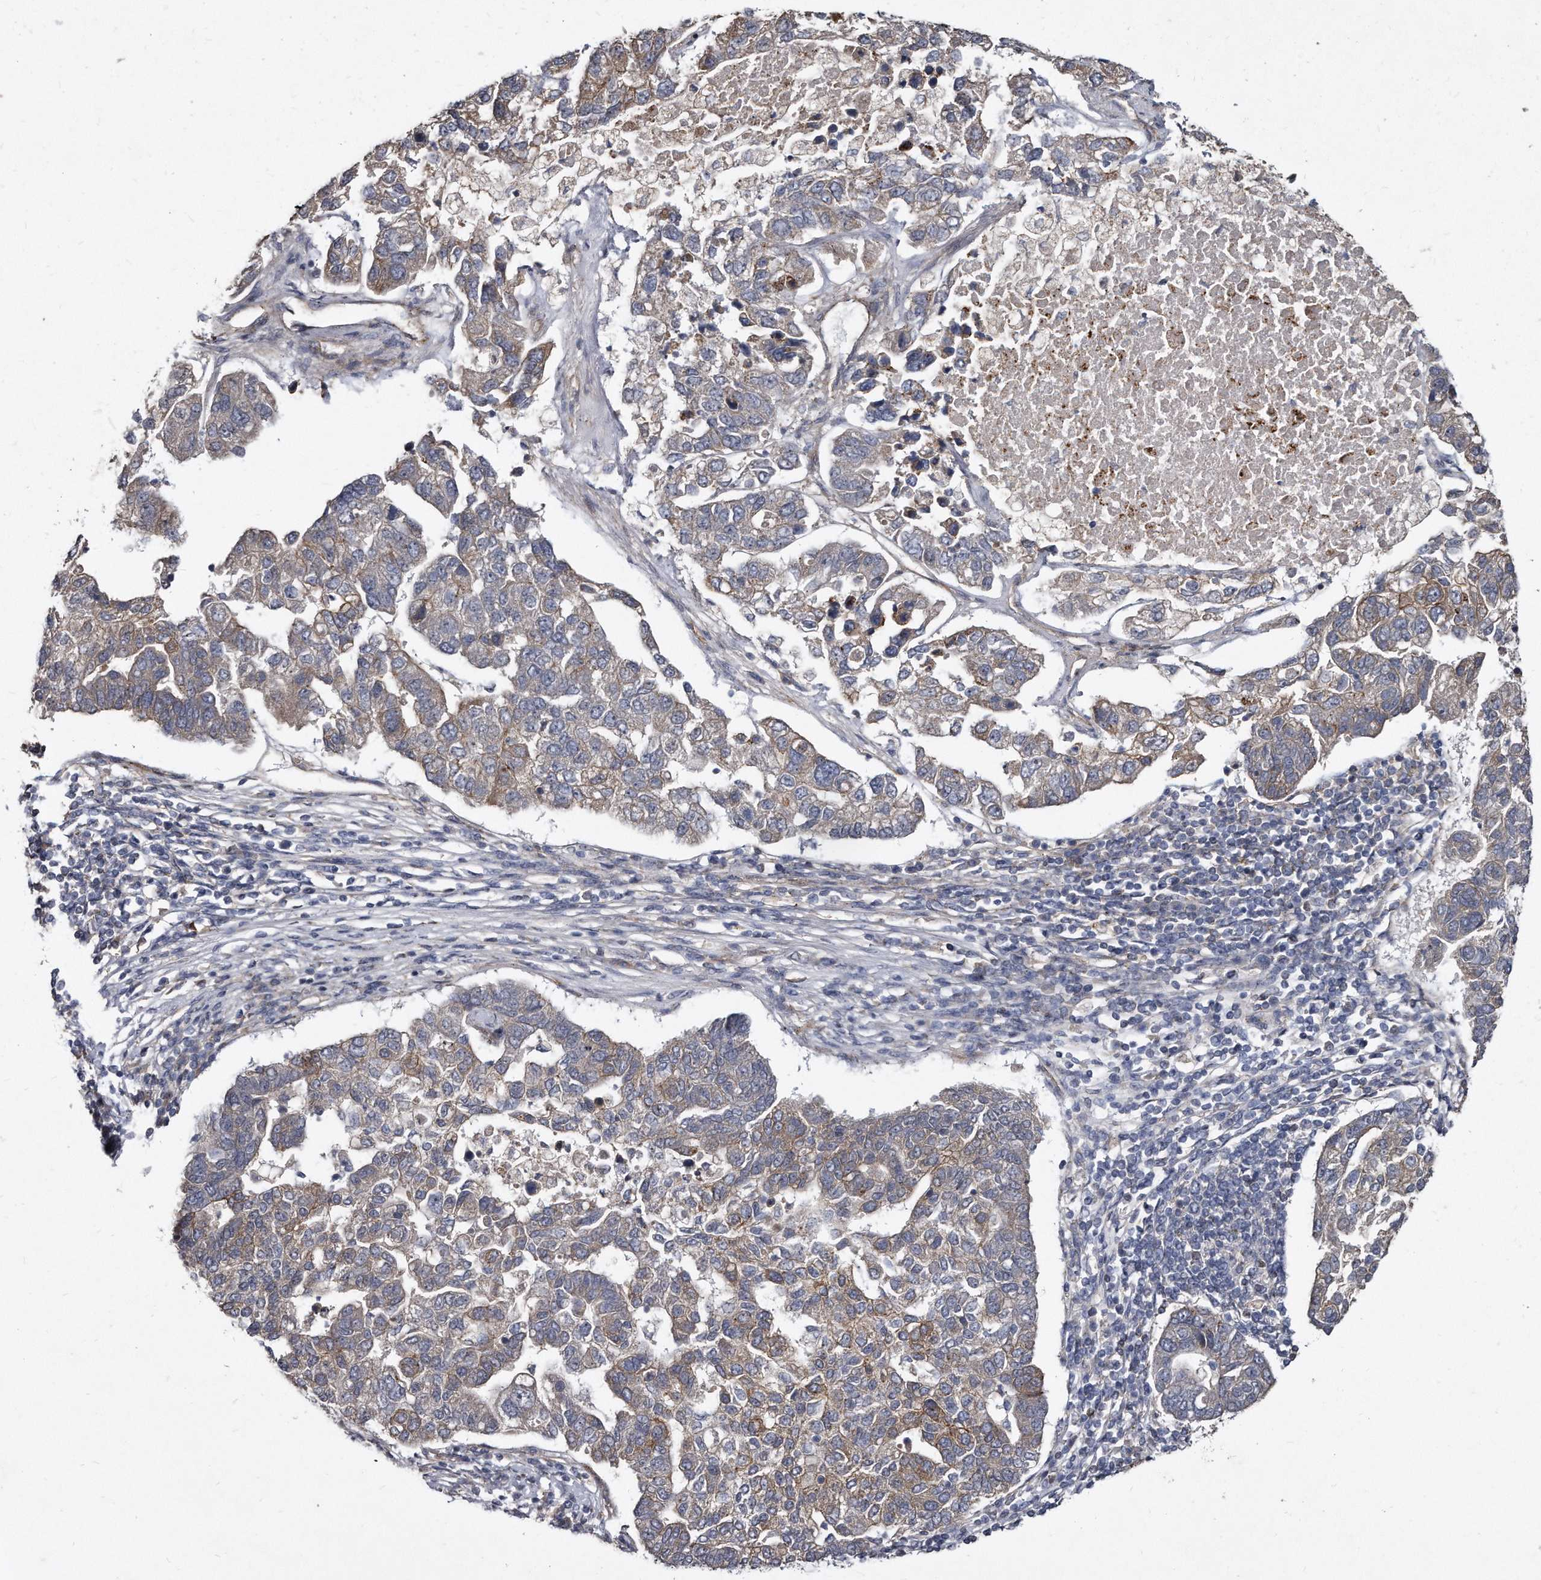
{"staining": {"intensity": "weak", "quantity": "25%-75%", "location": "cytoplasmic/membranous"}, "tissue": "pancreatic cancer", "cell_type": "Tumor cells", "image_type": "cancer", "snomed": [{"axis": "morphology", "description": "Adenocarcinoma, NOS"}, {"axis": "topography", "description": "Pancreas"}], "caption": "Tumor cells demonstrate weak cytoplasmic/membranous expression in approximately 25%-75% of cells in adenocarcinoma (pancreatic).", "gene": "KLHDC3", "patient": {"sex": "female", "age": 61}}